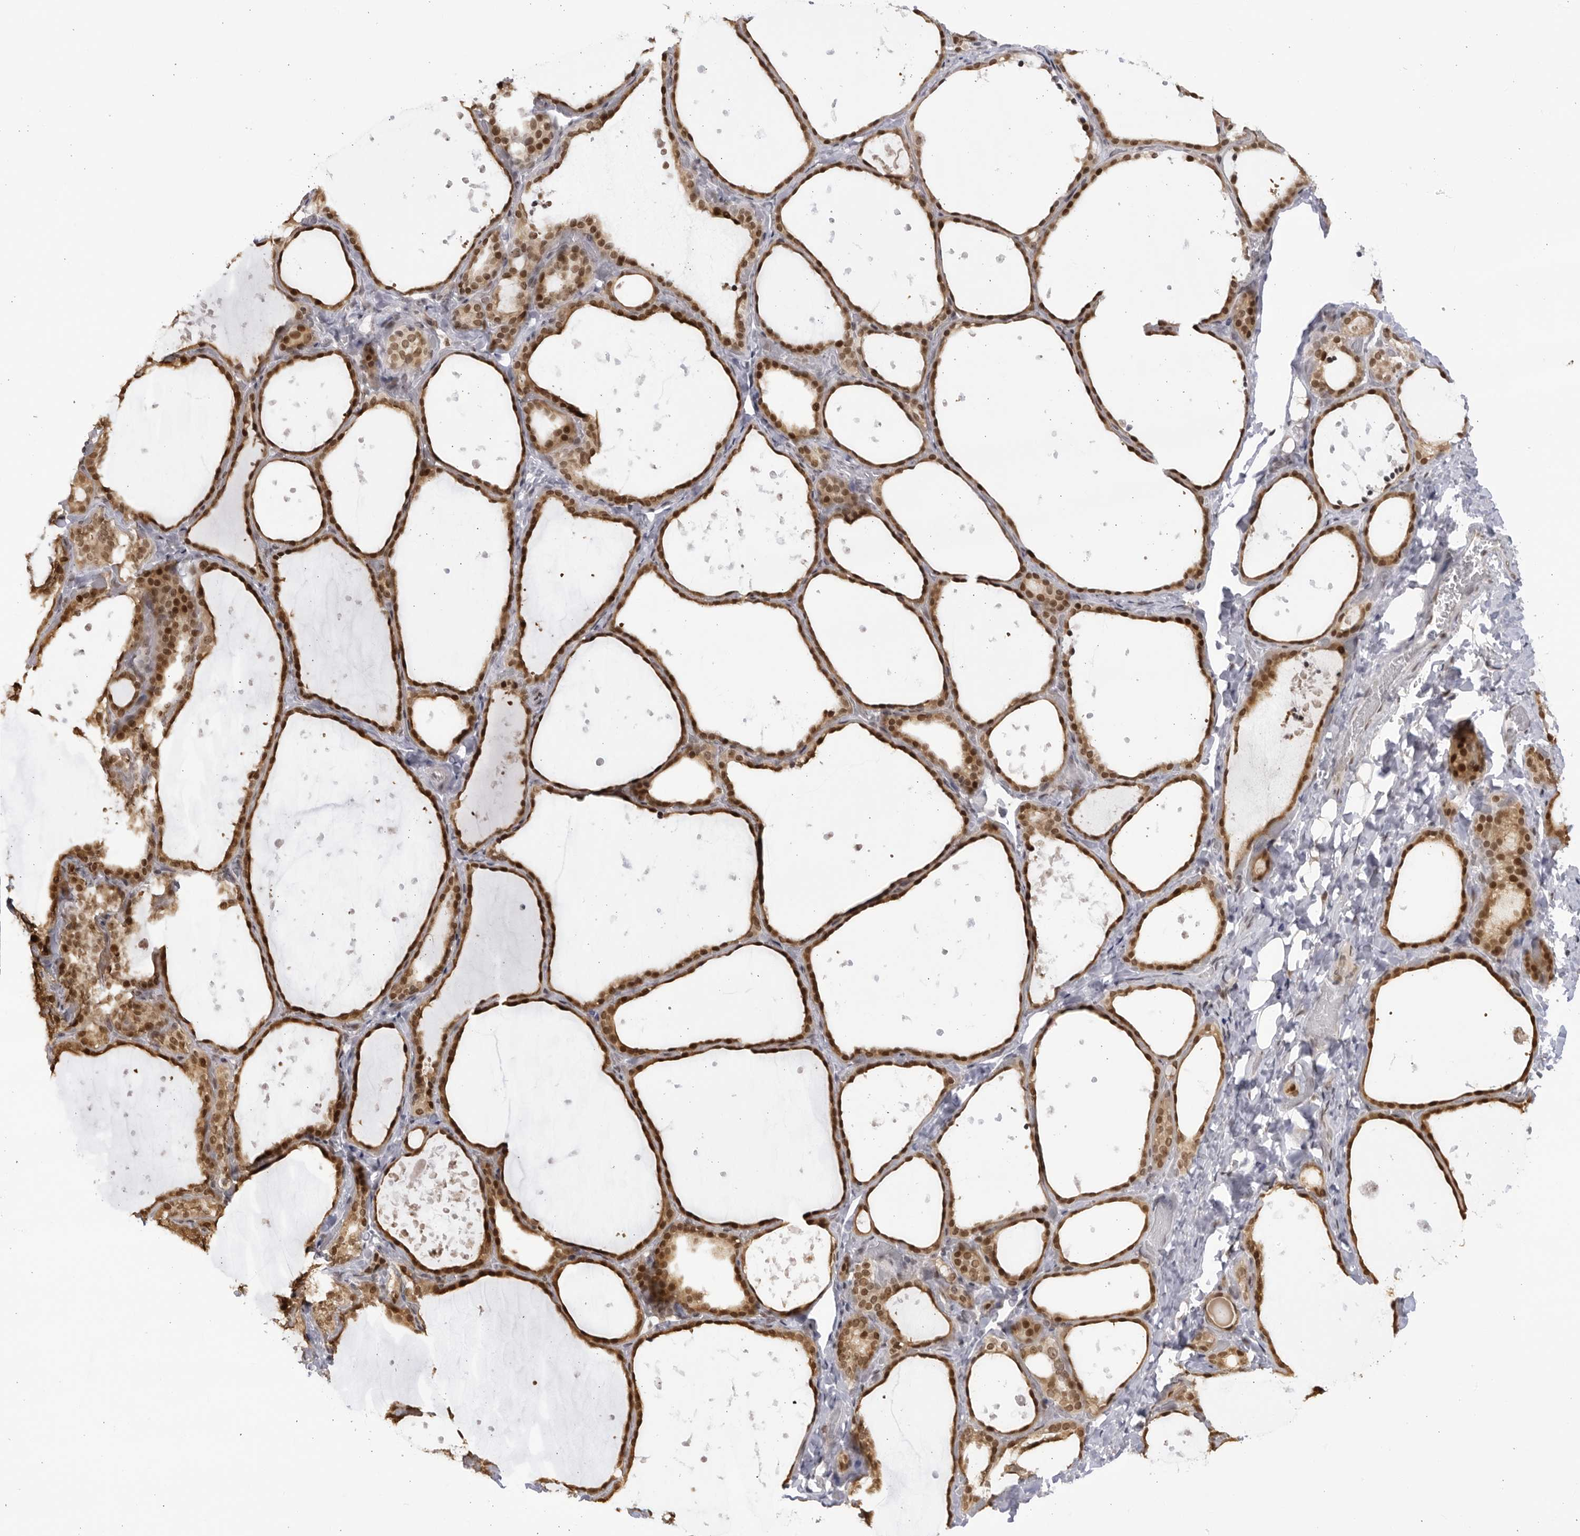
{"staining": {"intensity": "weak", "quantity": ">75%", "location": "cytoplasmic/membranous,nuclear"}, "tissue": "thyroid gland", "cell_type": "Glandular cells", "image_type": "normal", "snomed": [{"axis": "morphology", "description": "Normal tissue, NOS"}, {"axis": "topography", "description": "Thyroid gland"}], "caption": "The immunohistochemical stain labels weak cytoplasmic/membranous,nuclear expression in glandular cells of benign thyroid gland. (DAB (3,3'-diaminobenzidine) IHC with brightfield microscopy, high magnification).", "gene": "RASGEF1C", "patient": {"sex": "female", "age": 44}}